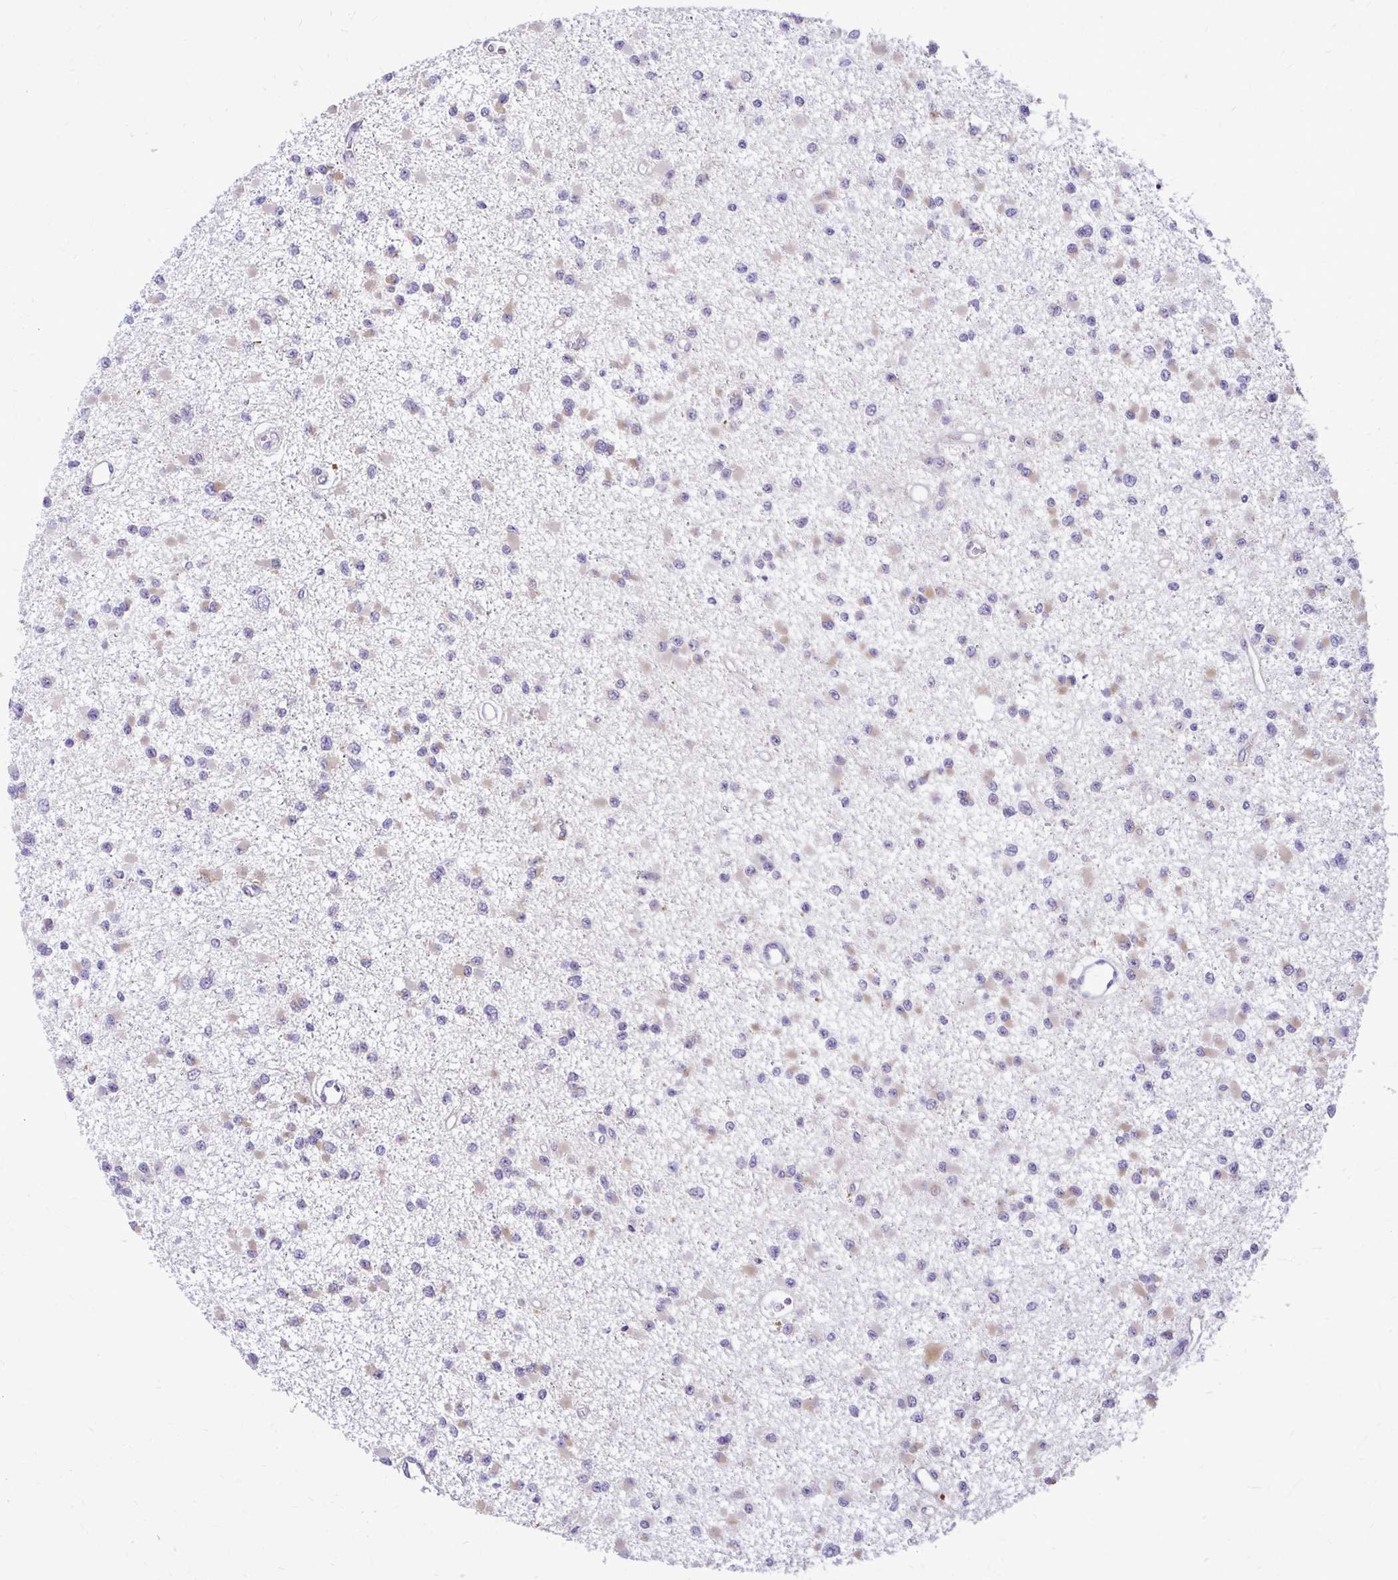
{"staining": {"intensity": "weak", "quantity": "<25%", "location": "cytoplasmic/membranous"}, "tissue": "glioma", "cell_type": "Tumor cells", "image_type": "cancer", "snomed": [{"axis": "morphology", "description": "Glioma, malignant, Low grade"}, {"axis": "topography", "description": "Brain"}], "caption": "Immunohistochemical staining of human malignant glioma (low-grade) displays no significant positivity in tumor cells.", "gene": "NIFK", "patient": {"sex": "female", "age": 22}}